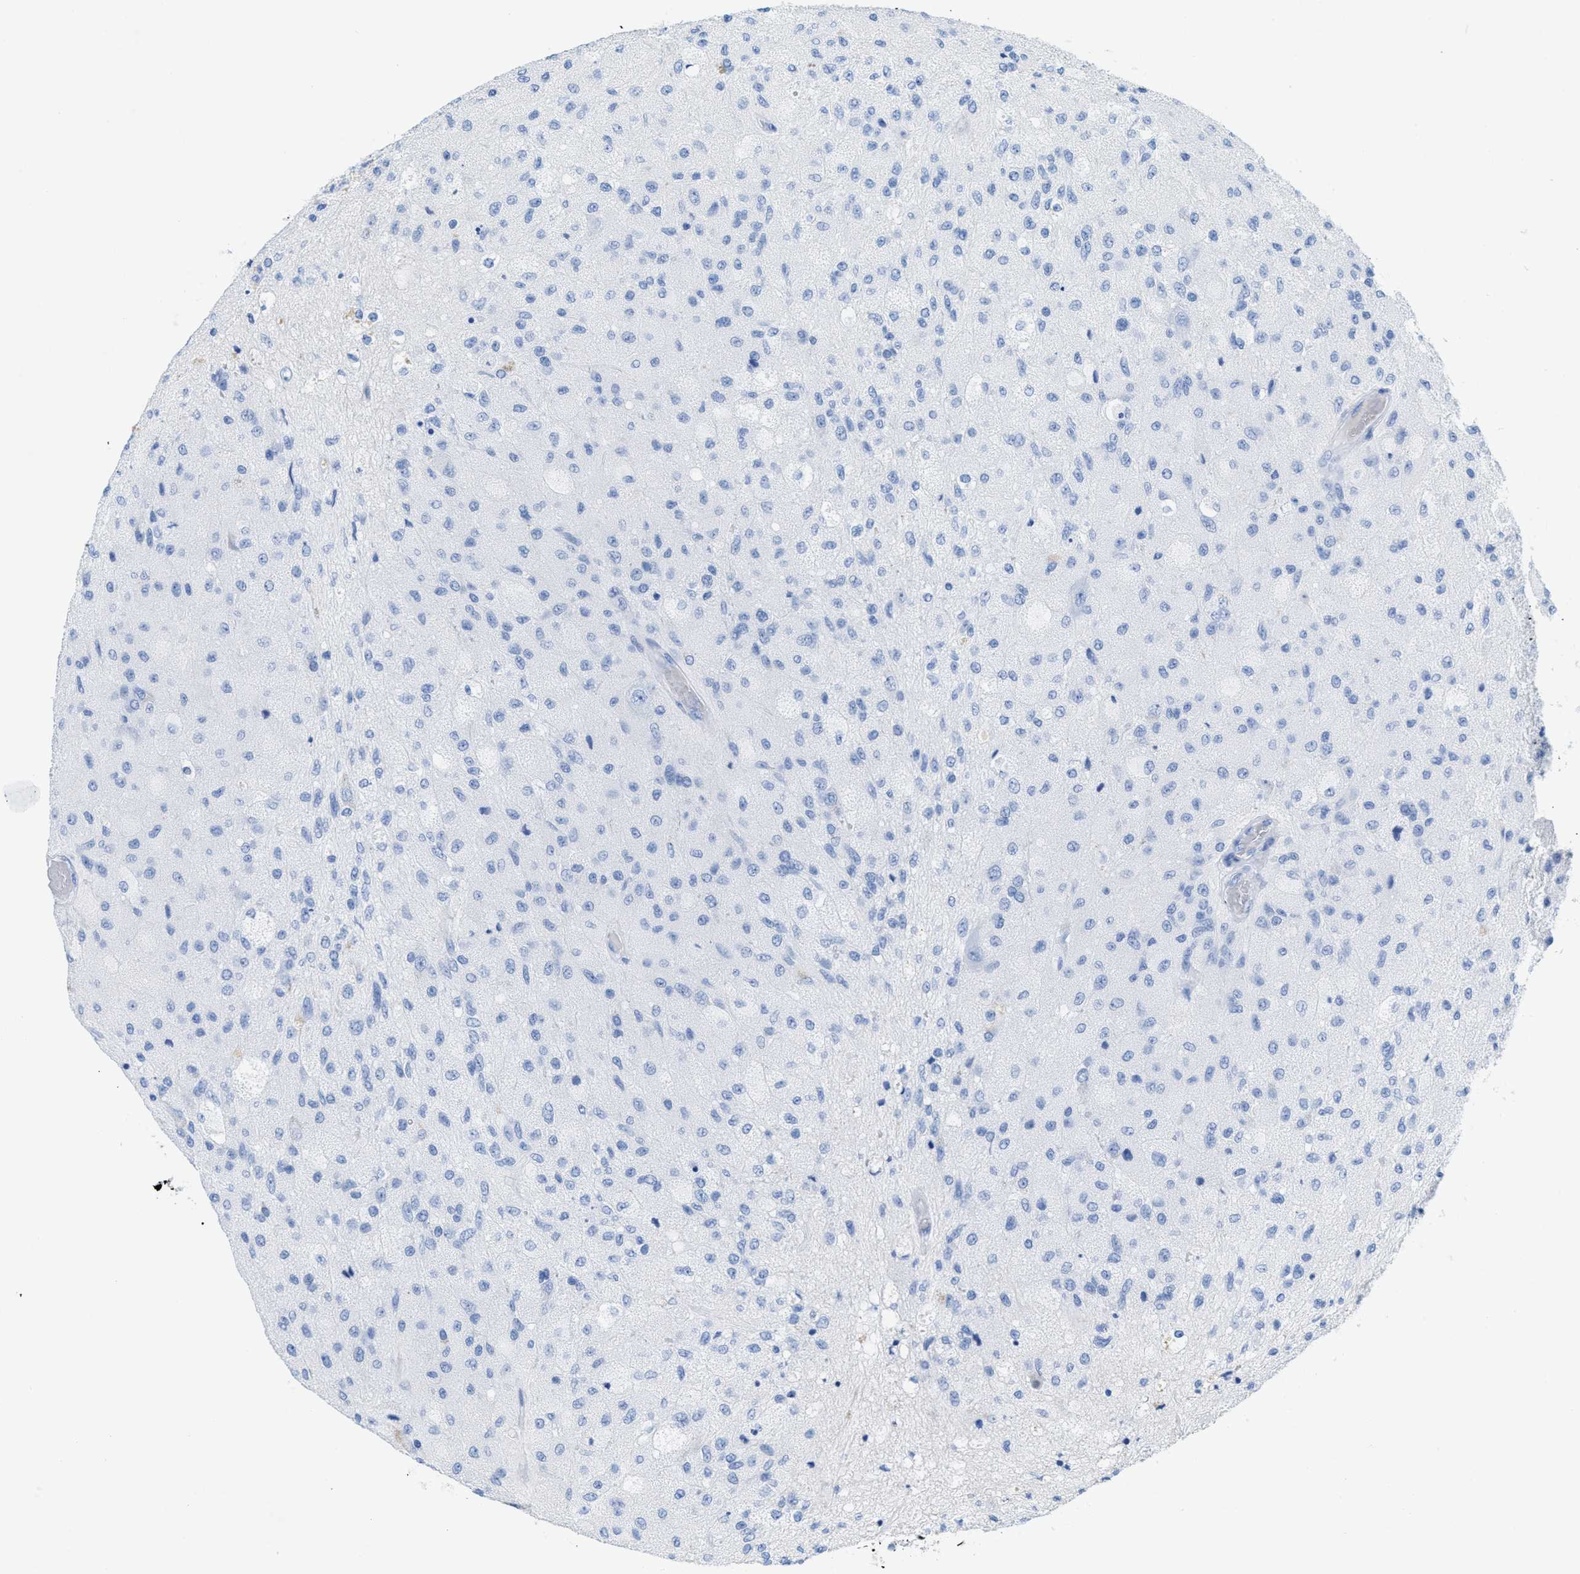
{"staining": {"intensity": "negative", "quantity": "none", "location": "none"}, "tissue": "glioma", "cell_type": "Tumor cells", "image_type": "cancer", "snomed": [{"axis": "morphology", "description": "Normal tissue, NOS"}, {"axis": "morphology", "description": "Glioma, malignant, High grade"}, {"axis": "topography", "description": "Cerebral cortex"}], "caption": "This is a image of IHC staining of malignant glioma (high-grade), which shows no expression in tumor cells.", "gene": "ANKFN1", "patient": {"sex": "male", "age": 77}}